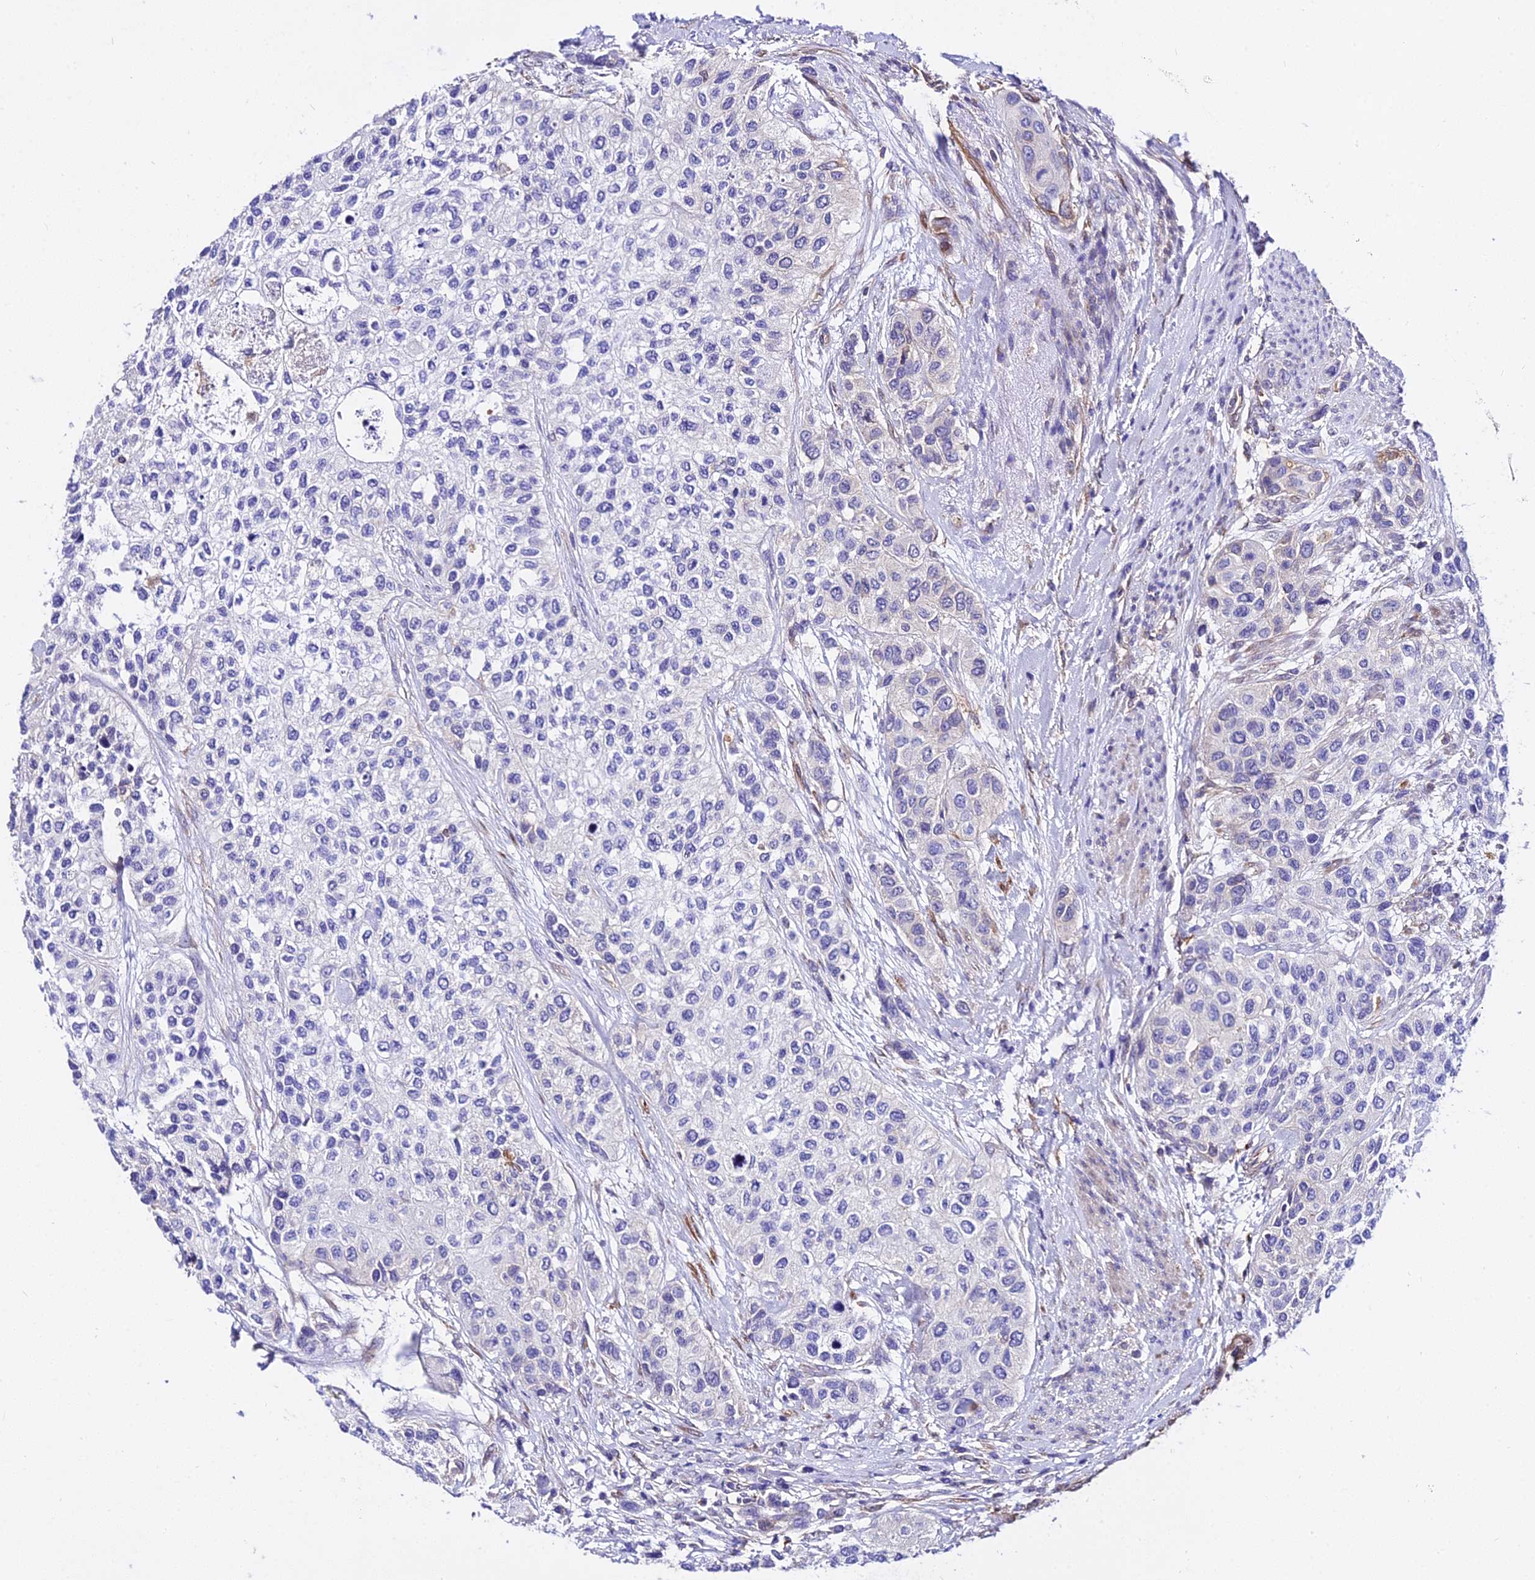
{"staining": {"intensity": "negative", "quantity": "none", "location": "none"}, "tissue": "urothelial cancer", "cell_type": "Tumor cells", "image_type": "cancer", "snomed": [{"axis": "morphology", "description": "Normal tissue, NOS"}, {"axis": "morphology", "description": "Urothelial carcinoma, High grade"}, {"axis": "topography", "description": "Vascular tissue"}, {"axis": "topography", "description": "Urinary bladder"}], "caption": "This is an immunohistochemistry (IHC) image of human urothelial carcinoma (high-grade). There is no positivity in tumor cells.", "gene": "CSRP1", "patient": {"sex": "female", "age": 56}}